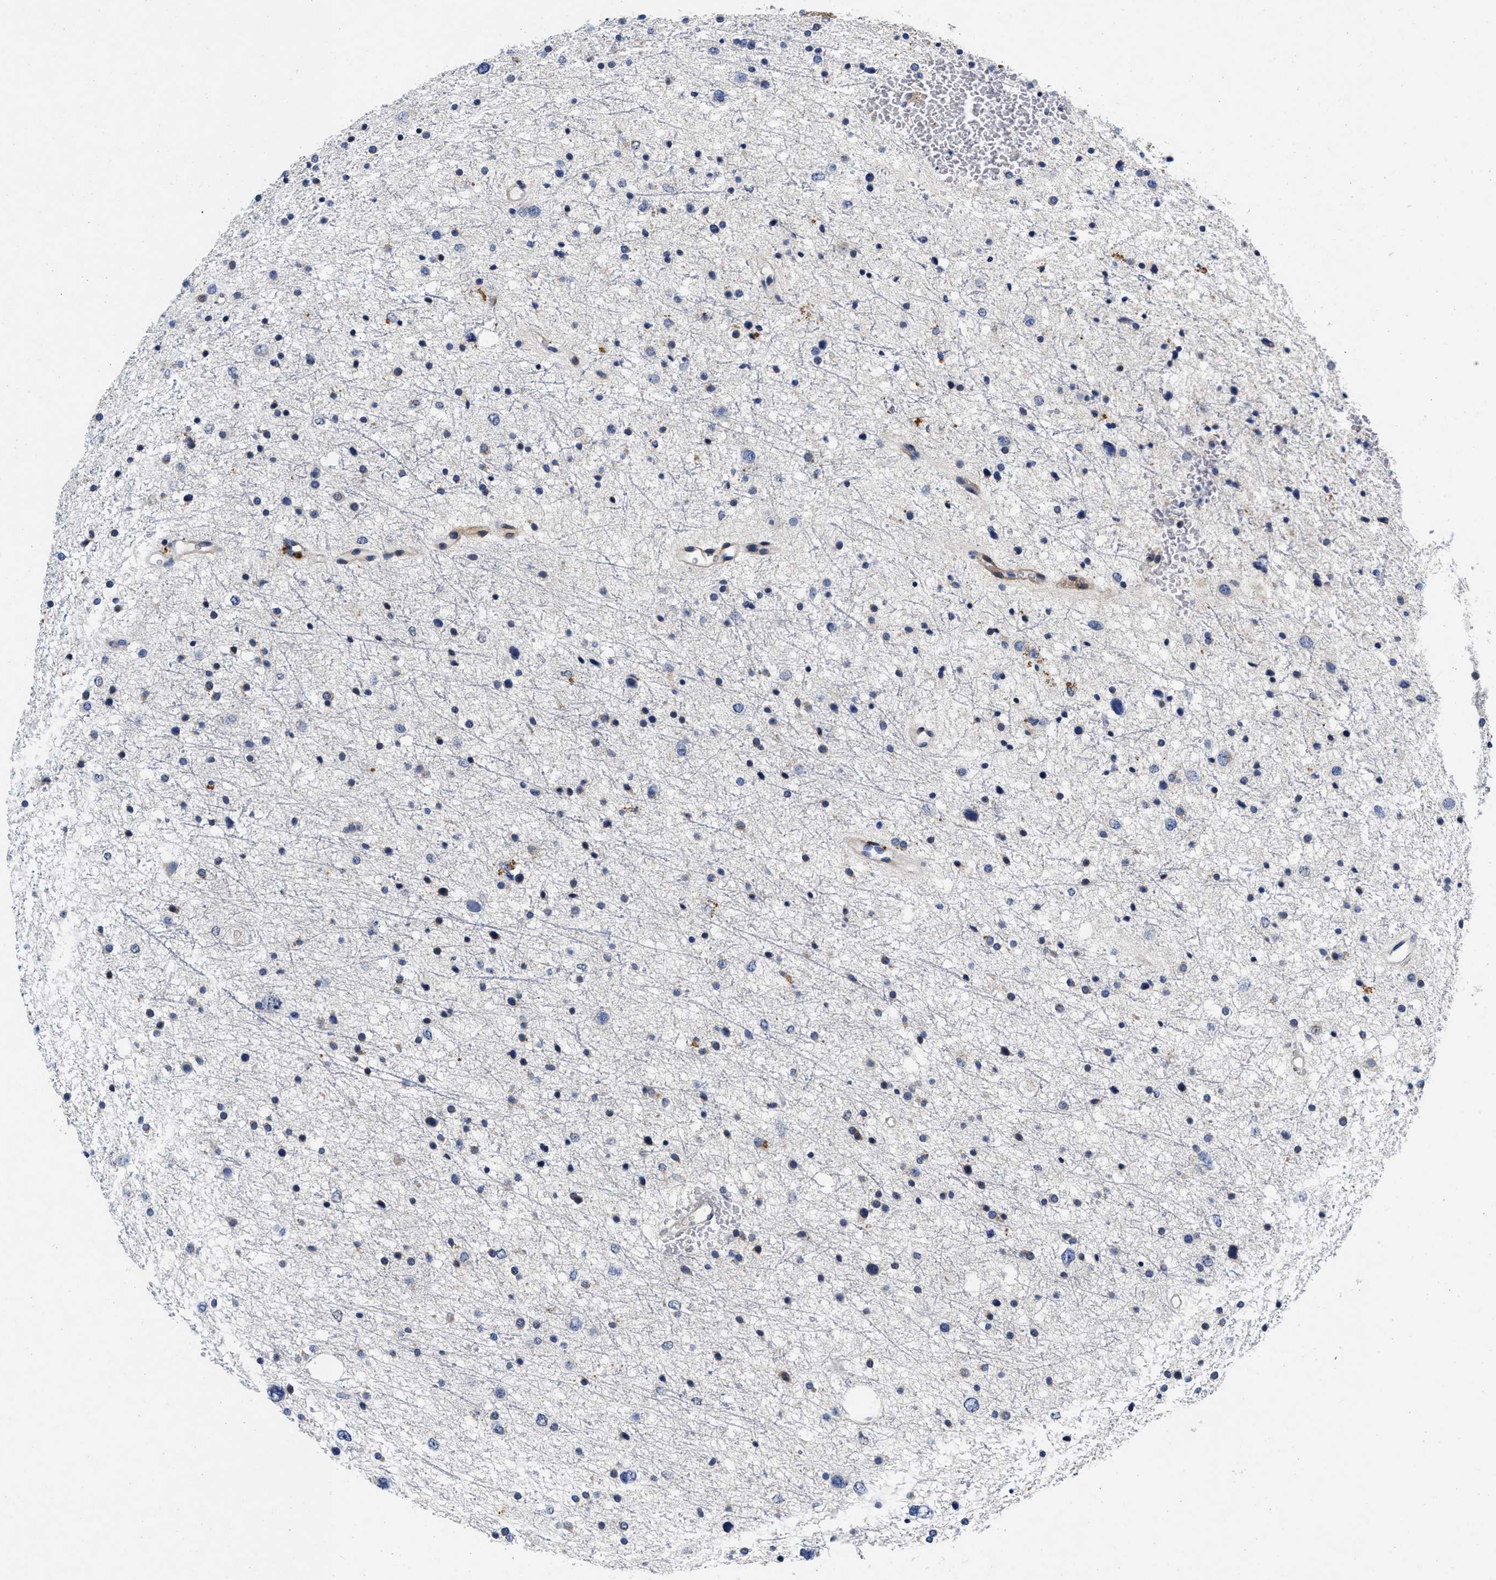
{"staining": {"intensity": "negative", "quantity": "none", "location": "none"}, "tissue": "glioma", "cell_type": "Tumor cells", "image_type": "cancer", "snomed": [{"axis": "morphology", "description": "Glioma, malignant, Low grade"}, {"axis": "topography", "description": "Brain"}], "caption": "DAB (3,3'-diaminobenzidine) immunohistochemical staining of human malignant glioma (low-grade) exhibits no significant expression in tumor cells.", "gene": "LAD1", "patient": {"sex": "female", "age": 37}}